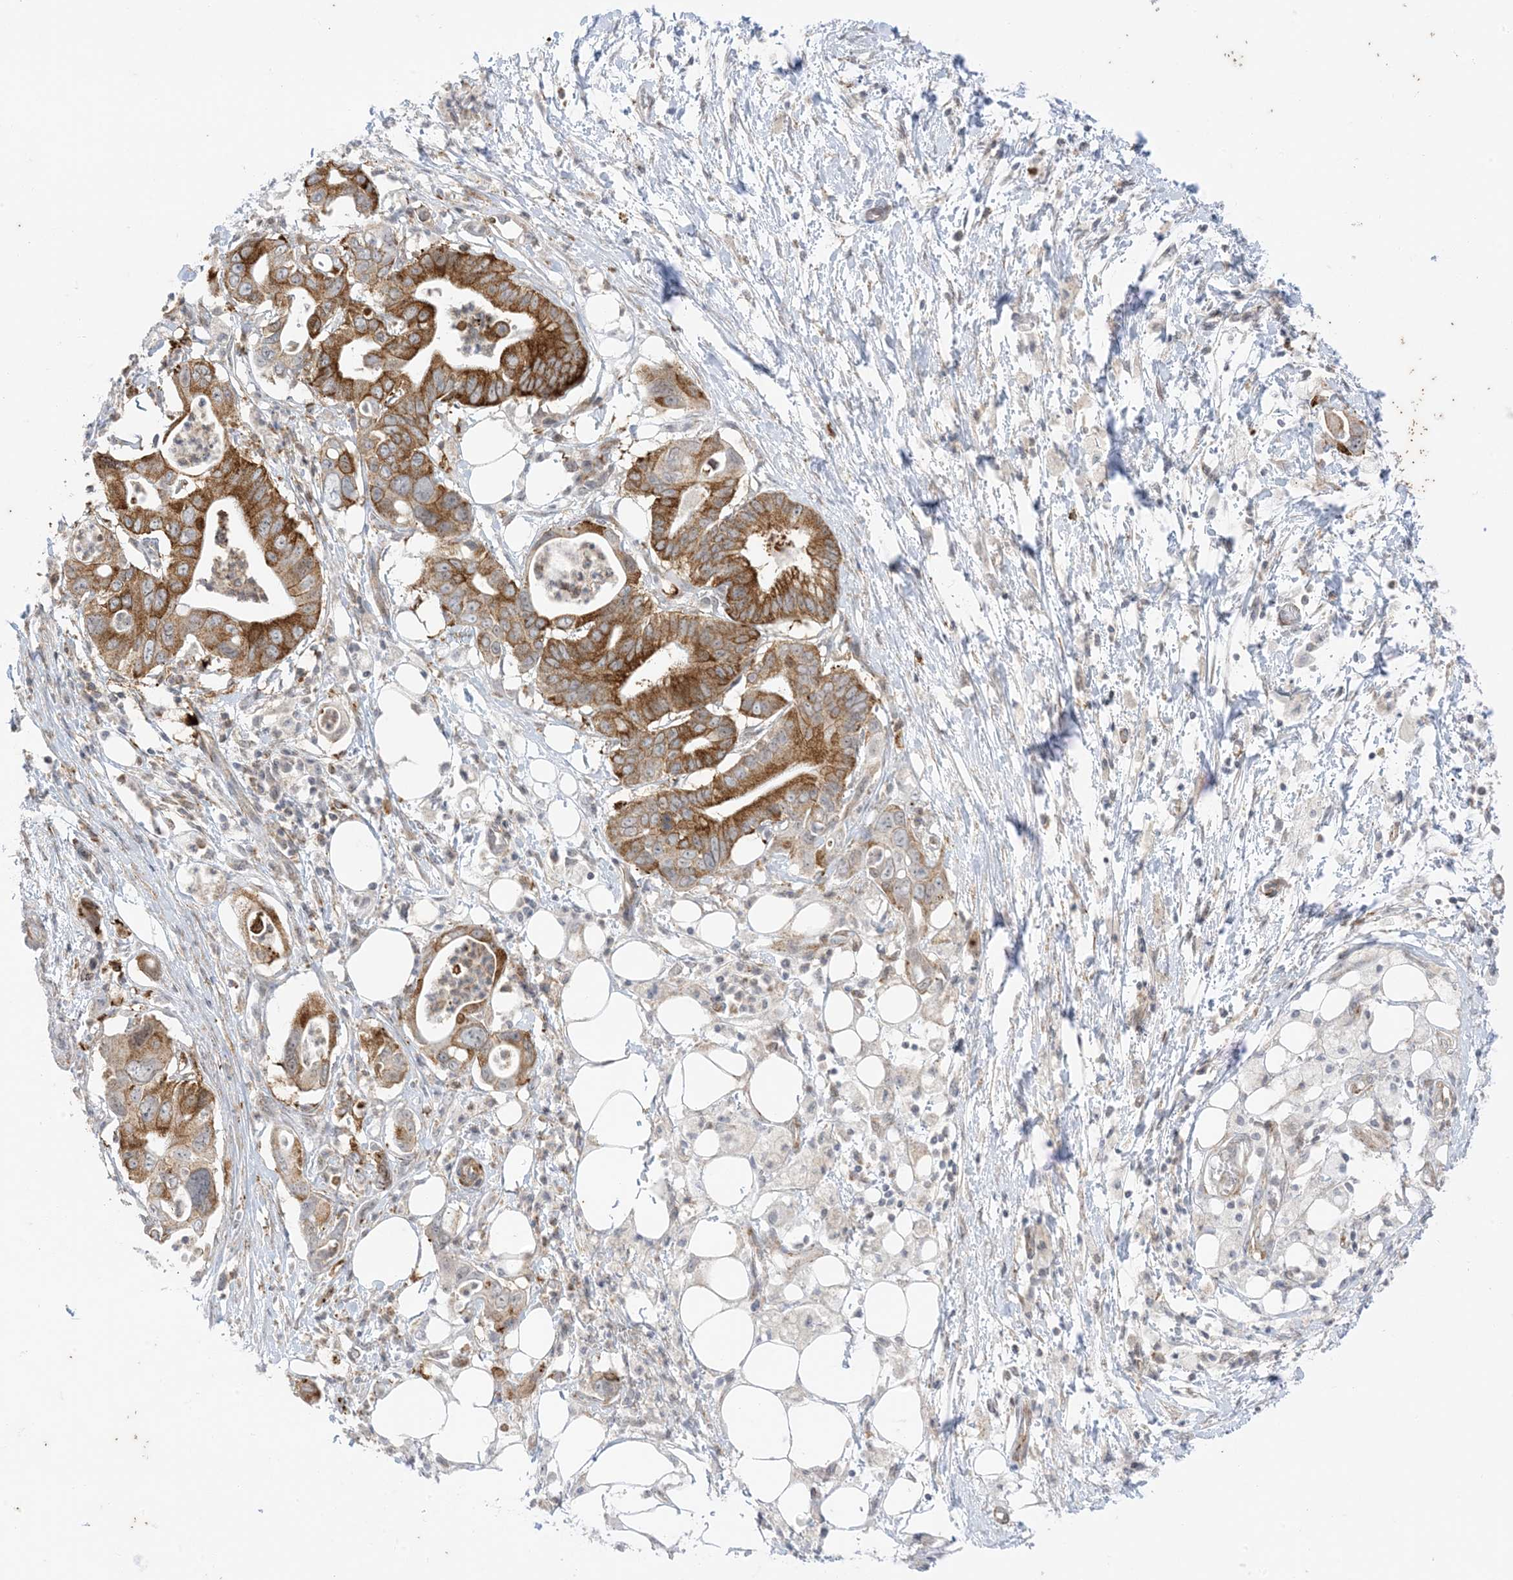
{"staining": {"intensity": "moderate", "quantity": ">75%", "location": "cytoplasmic/membranous"}, "tissue": "pancreatic cancer", "cell_type": "Tumor cells", "image_type": "cancer", "snomed": [{"axis": "morphology", "description": "Adenocarcinoma, NOS"}, {"axis": "topography", "description": "Pancreas"}], "caption": "Protein positivity by immunohistochemistry (IHC) shows moderate cytoplasmic/membranous staining in approximately >75% of tumor cells in pancreatic adenocarcinoma.", "gene": "RAC1", "patient": {"sex": "male", "age": 66}}